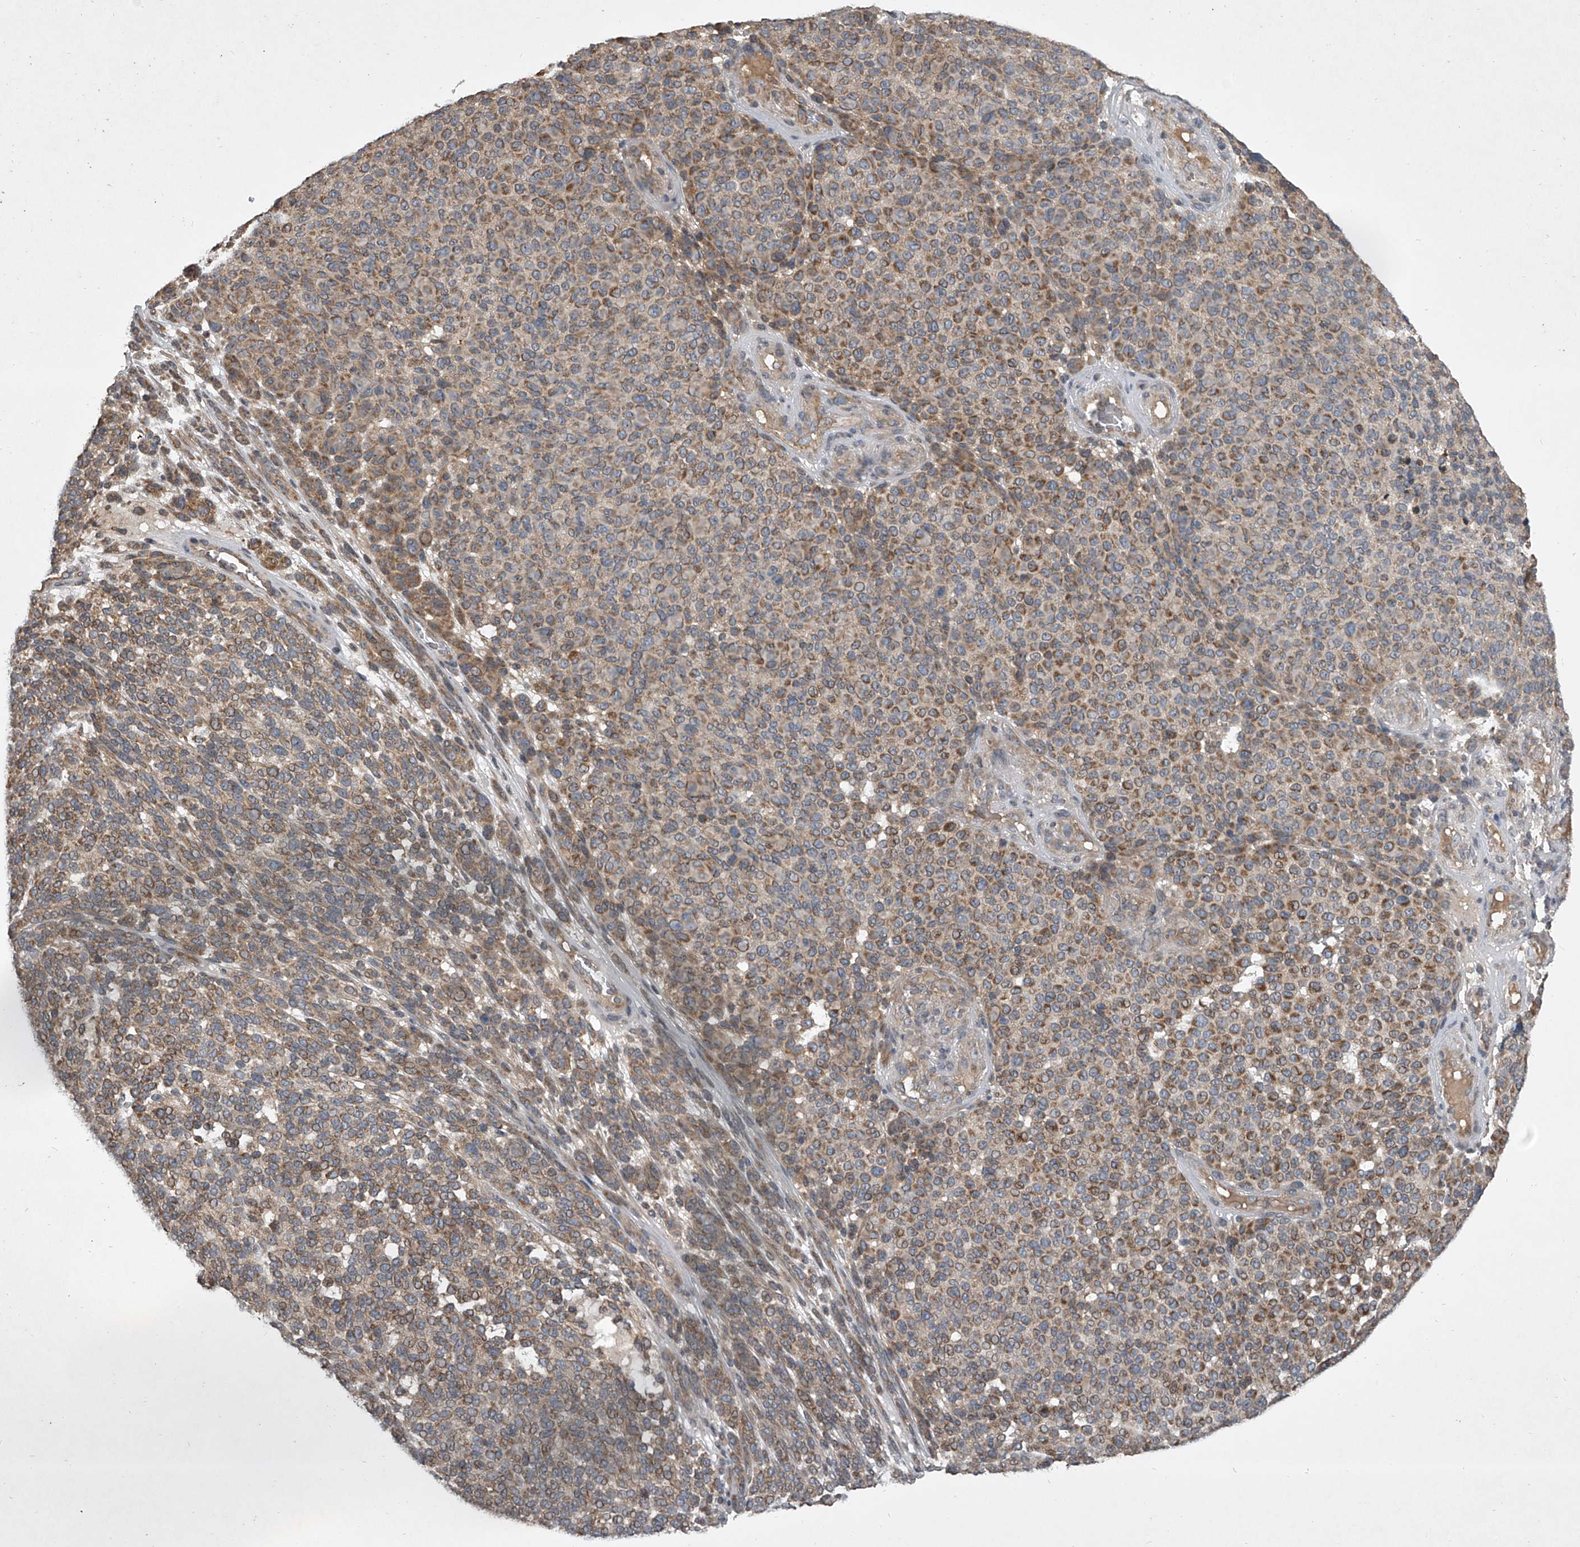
{"staining": {"intensity": "moderate", "quantity": ">75%", "location": "cytoplasmic/membranous"}, "tissue": "melanoma", "cell_type": "Tumor cells", "image_type": "cancer", "snomed": [{"axis": "morphology", "description": "Malignant melanoma, NOS"}, {"axis": "topography", "description": "Skin"}], "caption": "Immunohistochemistry (IHC) micrograph of melanoma stained for a protein (brown), which displays medium levels of moderate cytoplasmic/membranous staining in about >75% of tumor cells.", "gene": "NFS1", "patient": {"sex": "male", "age": 49}}